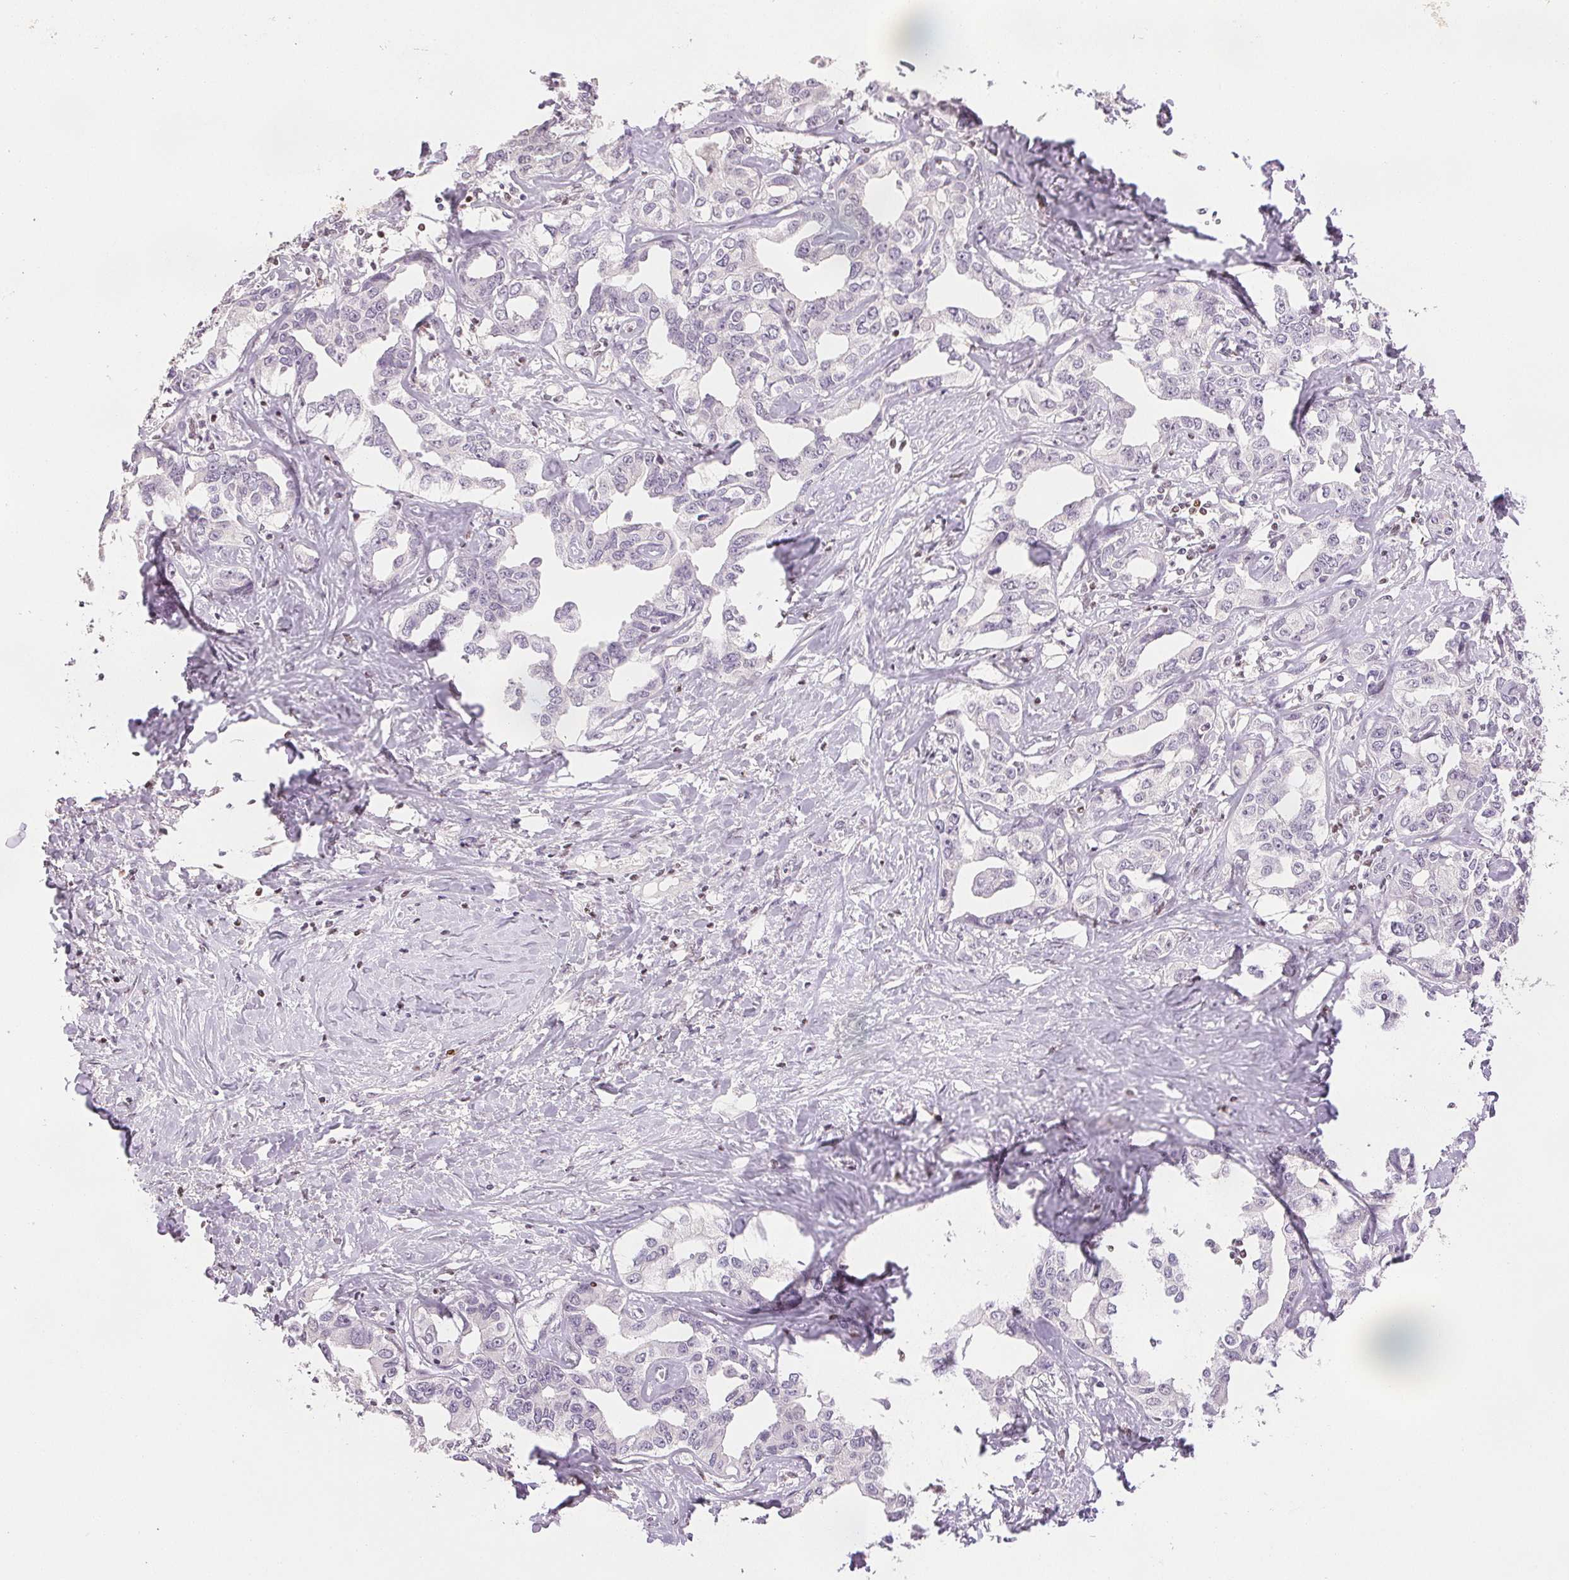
{"staining": {"intensity": "negative", "quantity": "none", "location": "none"}, "tissue": "liver cancer", "cell_type": "Tumor cells", "image_type": "cancer", "snomed": [{"axis": "morphology", "description": "Cholangiocarcinoma"}, {"axis": "topography", "description": "Liver"}], "caption": "Liver cholangiocarcinoma was stained to show a protein in brown. There is no significant staining in tumor cells.", "gene": "RUNX2", "patient": {"sex": "male", "age": 59}}